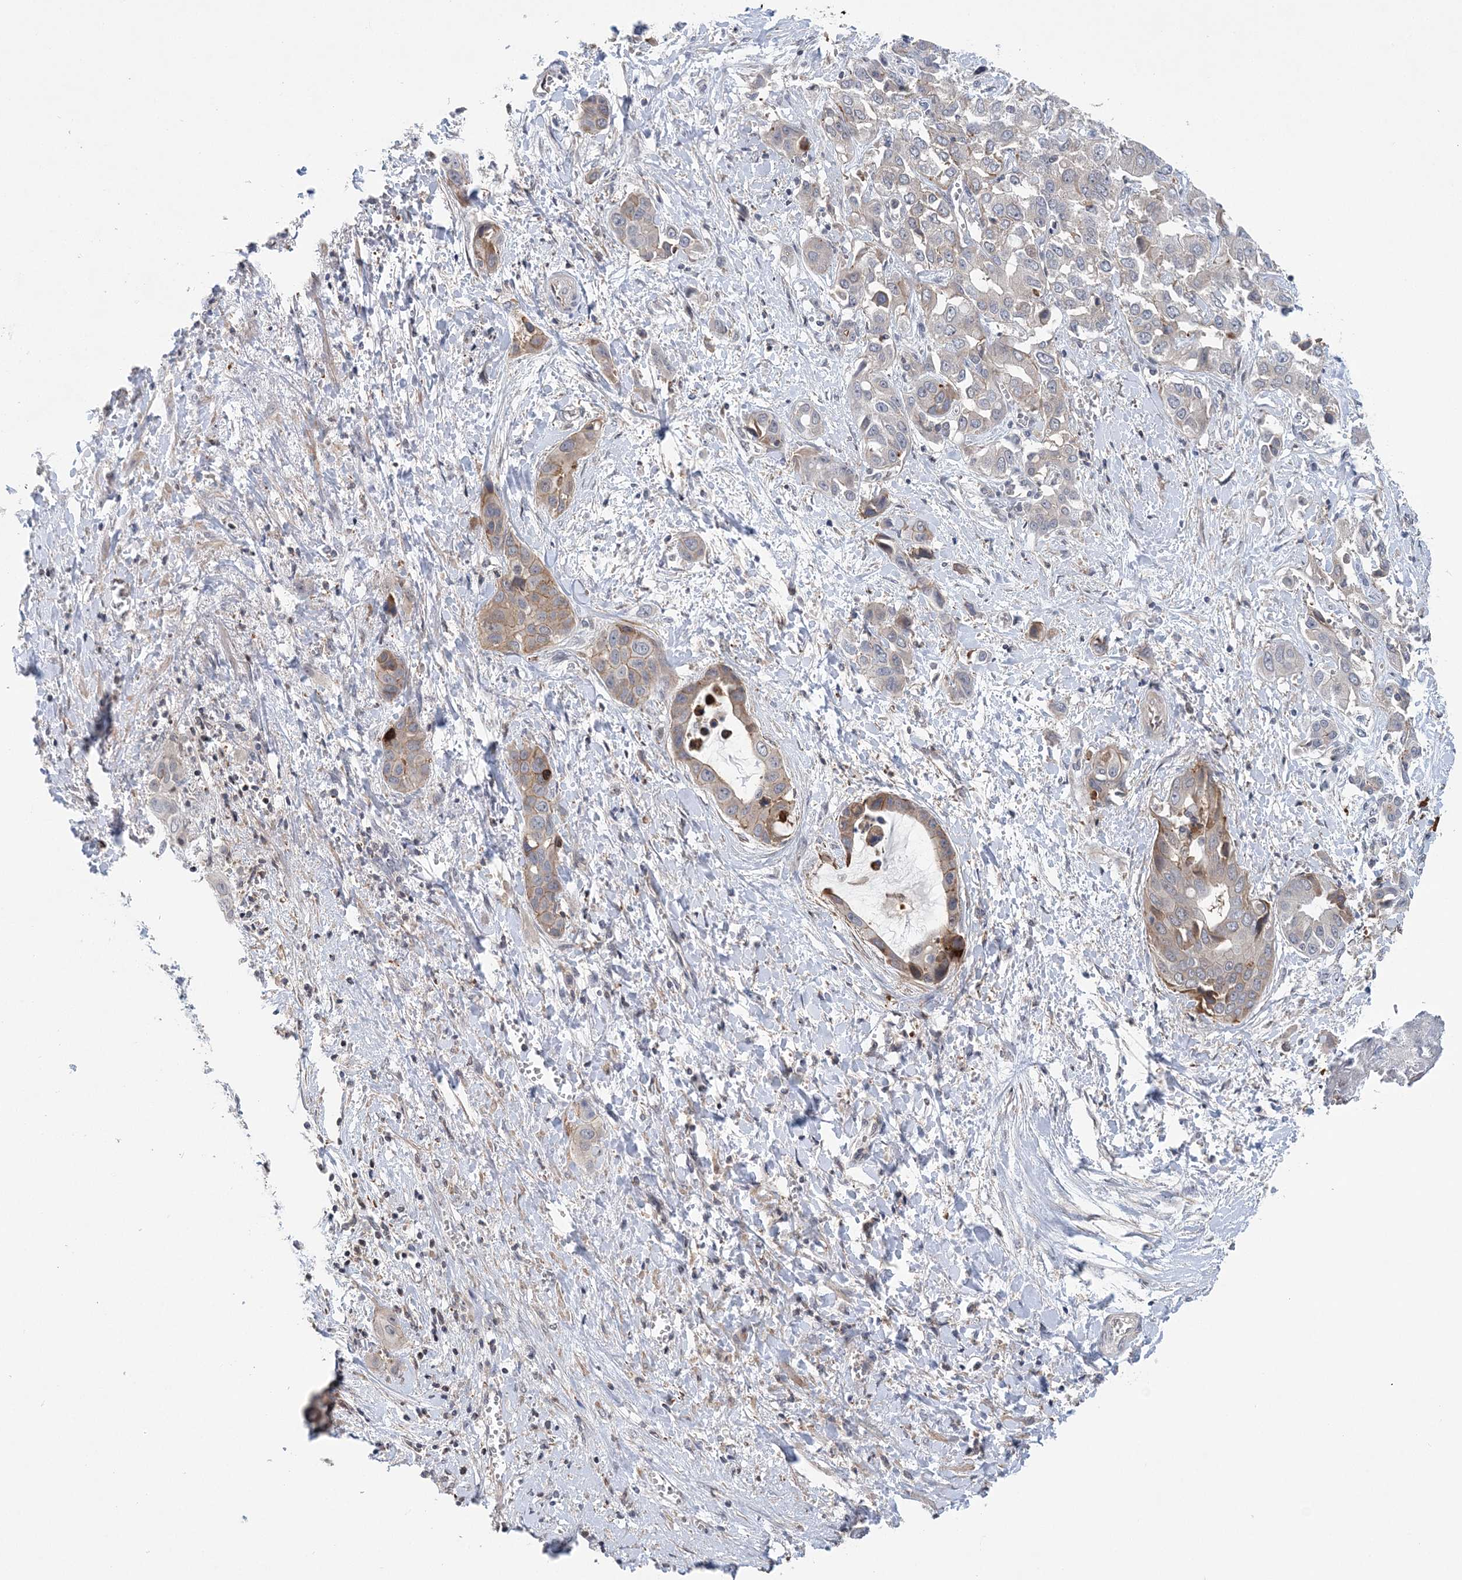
{"staining": {"intensity": "moderate", "quantity": "<25%", "location": "cytoplasmic/membranous"}, "tissue": "liver cancer", "cell_type": "Tumor cells", "image_type": "cancer", "snomed": [{"axis": "morphology", "description": "Cholangiocarcinoma"}, {"axis": "topography", "description": "Liver"}], "caption": "This histopathology image demonstrates liver cholangiocarcinoma stained with immunohistochemistry (IHC) to label a protein in brown. The cytoplasmic/membranous of tumor cells show moderate positivity for the protein. Nuclei are counter-stained blue.", "gene": "CCDC152", "patient": {"sex": "female", "age": 52}}